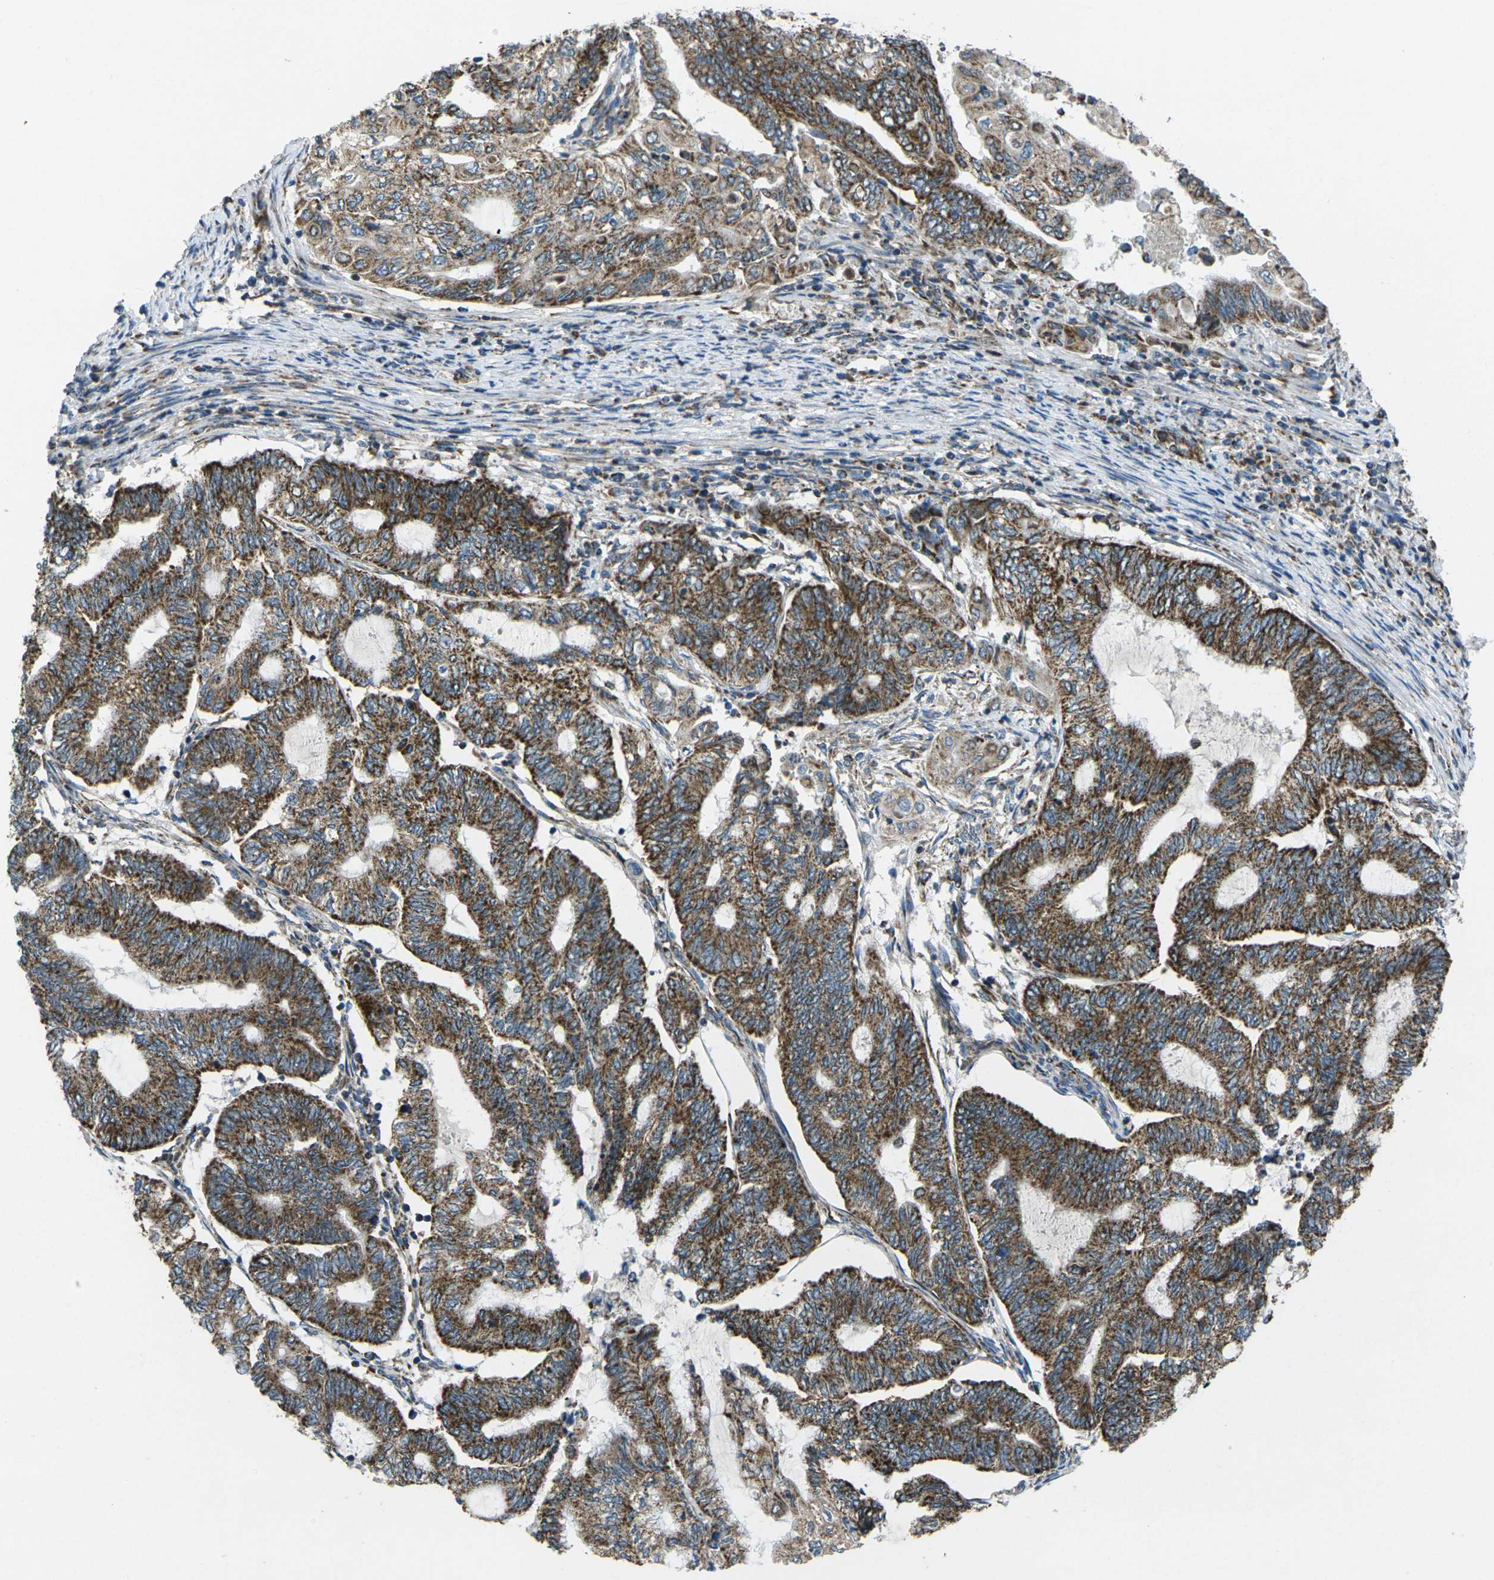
{"staining": {"intensity": "moderate", "quantity": ">75%", "location": "cytoplasmic/membranous"}, "tissue": "endometrial cancer", "cell_type": "Tumor cells", "image_type": "cancer", "snomed": [{"axis": "morphology", "description": "Adenocarcinoma, NOS"}, {"axis": "topography", "description": "Uterus"}, {"axis": "topography", "description": "Endometrium"}], "caption": "There is medium levels of moderate cytoplasmic/membranous positivity in tumor cells of endometrial adenocarcinoma, as demonstrated by immunohistochemical staining (brown color).", "gene": "TMEM120B", "patient": {"sex": "female", "age": 70}}